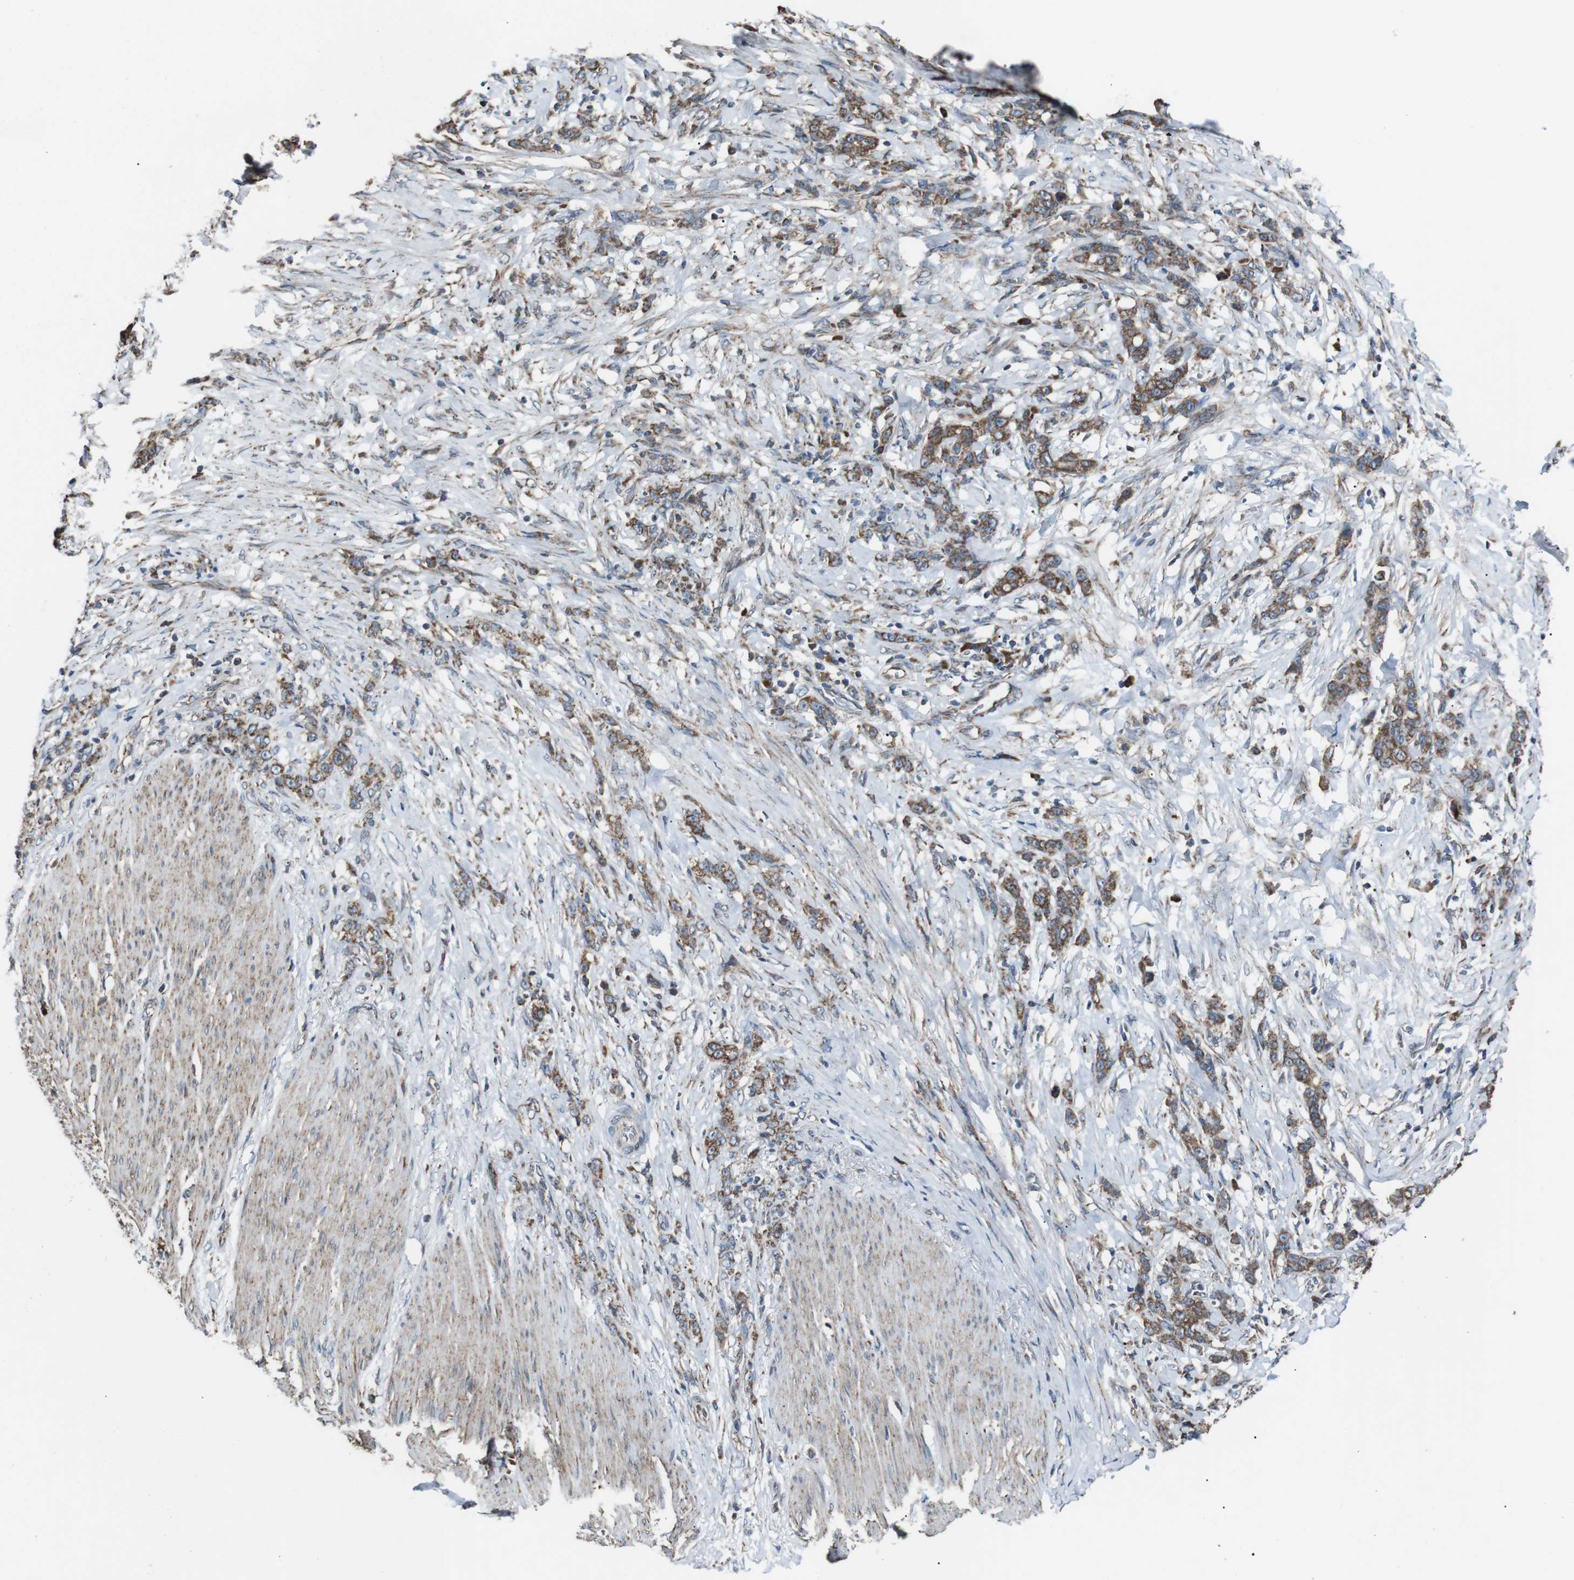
{"staining": {"intensity": "moderate", "quantity": ">75%", "location": "cytoplasmic/membranous"}, "tissue": "stomach cancer", "cell_type": "Tumor cells", "image_type": "cancer", "snomed": [{"axis": "morphology", "description": "Adenocarcinoma, NOS"}, {"axis": "topography", "description": "Stomach, lower"}], "caption": "The photomicrograph exhibits immunohistochemical staining of adenocarcinoma (stomach). There is moderate cytoplasmic/membranous expression is identified in approximately >75% of tumor cells. The staining is performed using DAB (3,3'-diaminobenzidine) brown chromogen to label protein expression. The nuclei are counter-stained blue using hematoxylin.", "gene": "CISD2", "patient": {"sex": "male", "age": 88}}